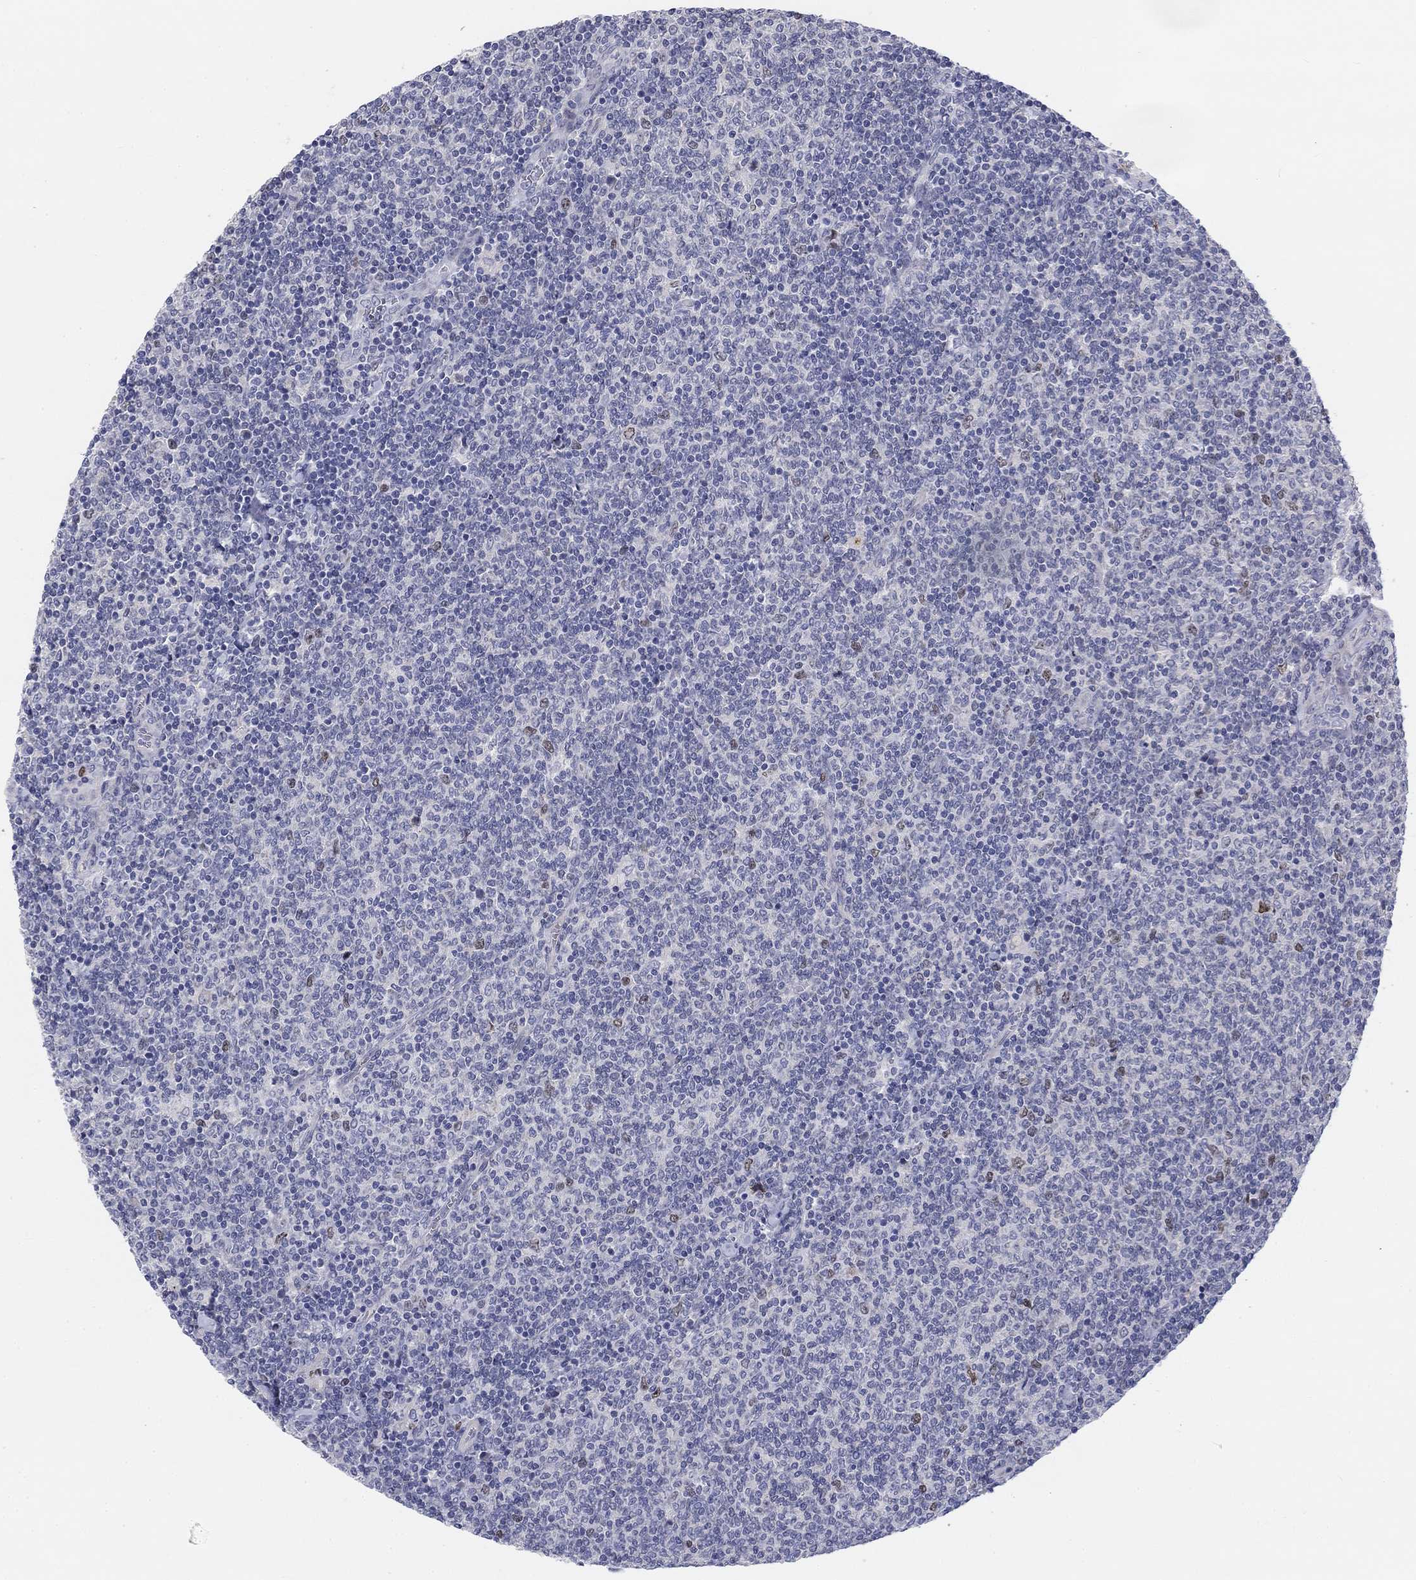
{"staining": {"intensity": "negative", "quantity": "none", "location": "none"}, "tissue": "lymphoma", "cell_type": "Tumor cells", "image_type": "cancer", "snomed": [{"axis": "morphology", "description": "Malignant lymphoma, non-Hodgkin's type, Low grade"}, {"axis": "topography", "description": "Lymph node"}], "caption": "Tumor cells are negative for protein expression in human malignant lymphoma, non-Hodgkin's type (low-grade). (IHC, brightfield microscopy, high magnification).", "gene": "PRC1", "patient": {"sex": "male", "age": 52}}